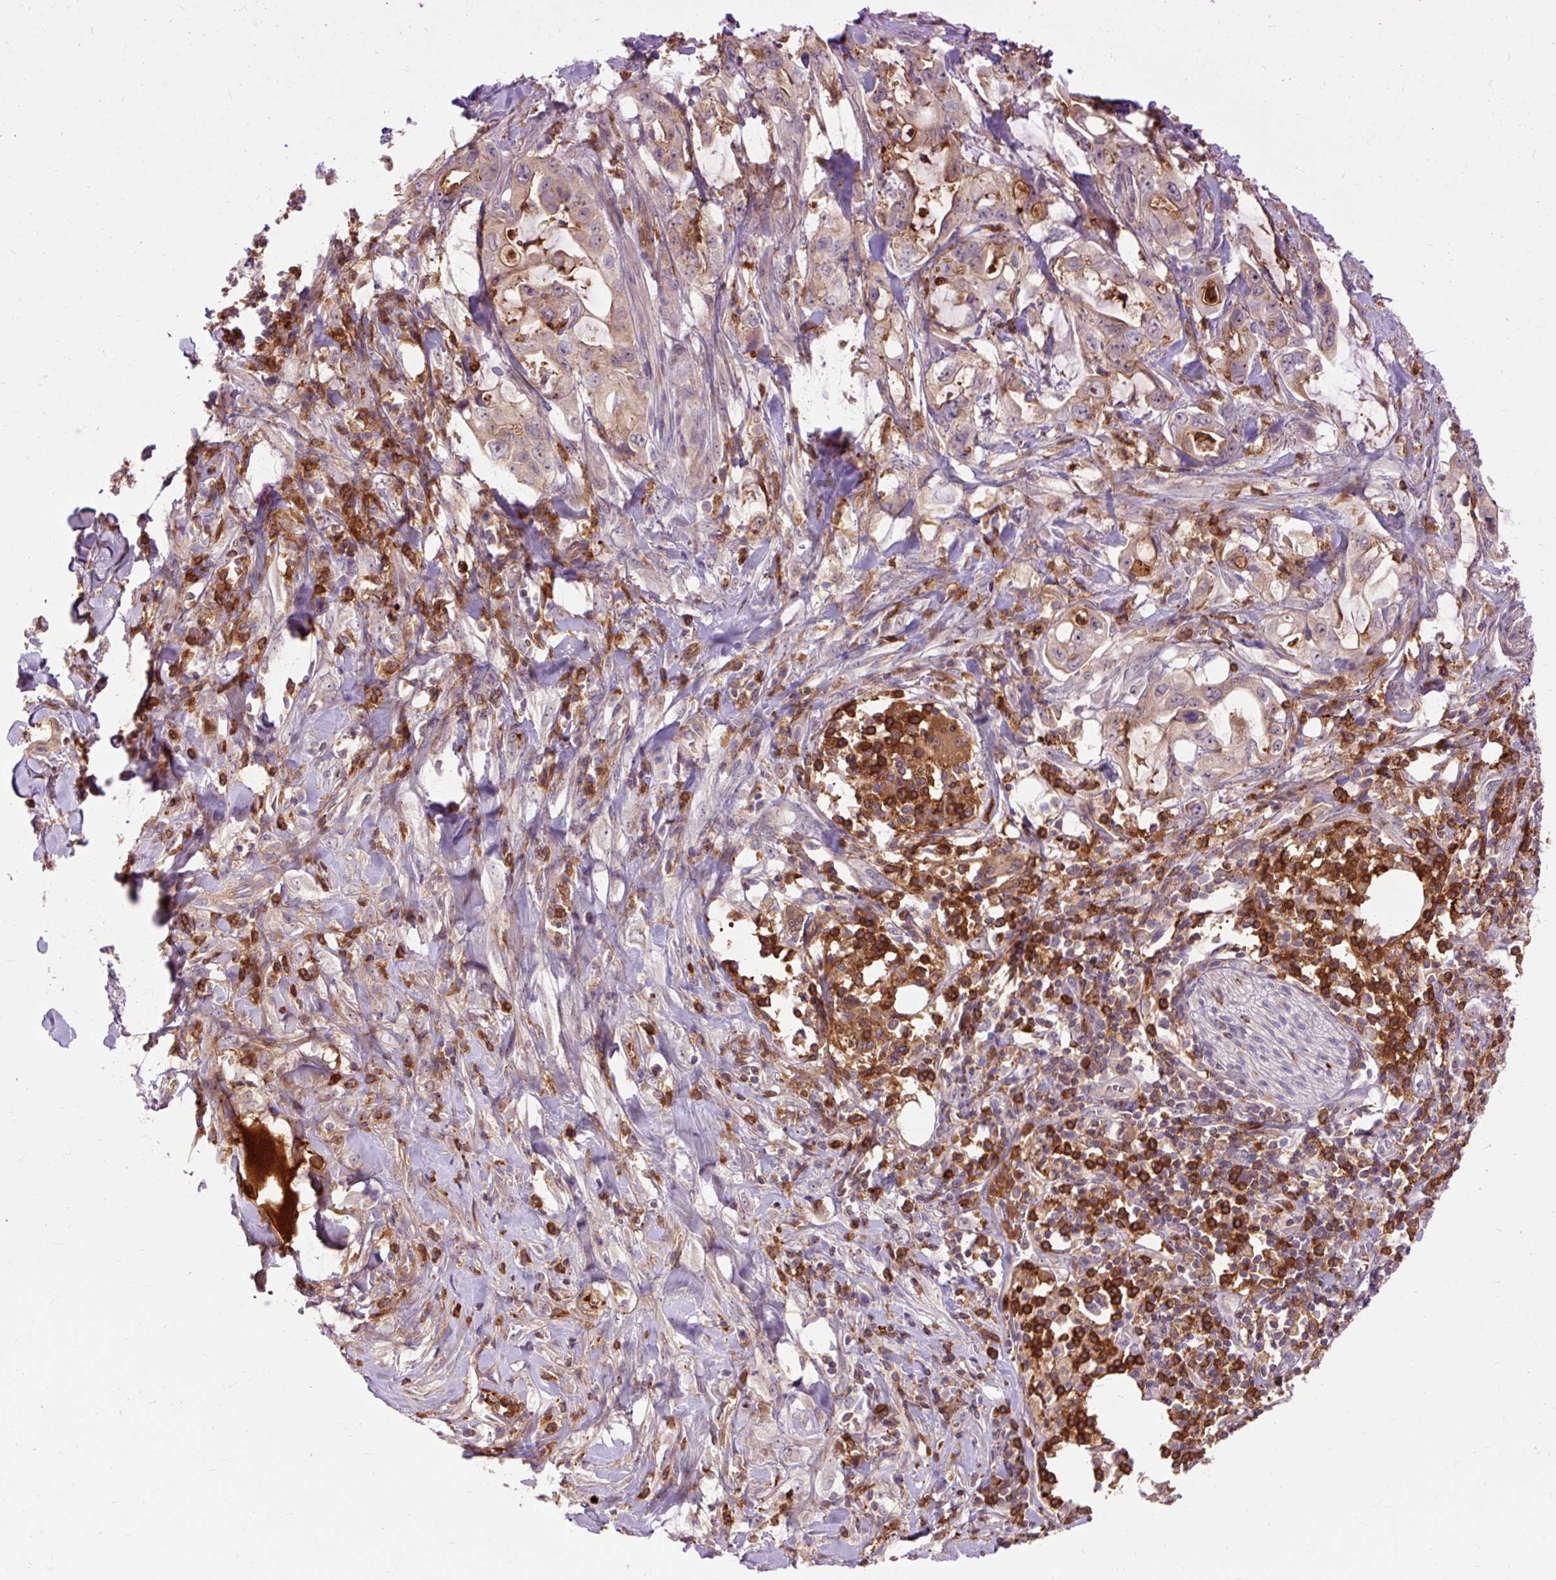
{"staining": {"intensity": "moderate", "quantity": "<25%", "location": "cytoplasmic/membranous"}, "tissue": "pancreatic cancer", "cell_type": "Tumor cells", "image_type": "cancer", "snomed": [{"axis": "morphology", "description": "Adenocarcinoma, NOS"}, {"axis": "topography", "description": "Pancreas"}], "caption": "Pancreatic cancer (adenocarcinoma) tissue demonstrates moderate cytoplasmic/membranous staining in about <25% of tumor cells, visualized by immunohistochemistry.", "gene": "CEBPZ", "patient": {"sex": "female", "age": 61}}